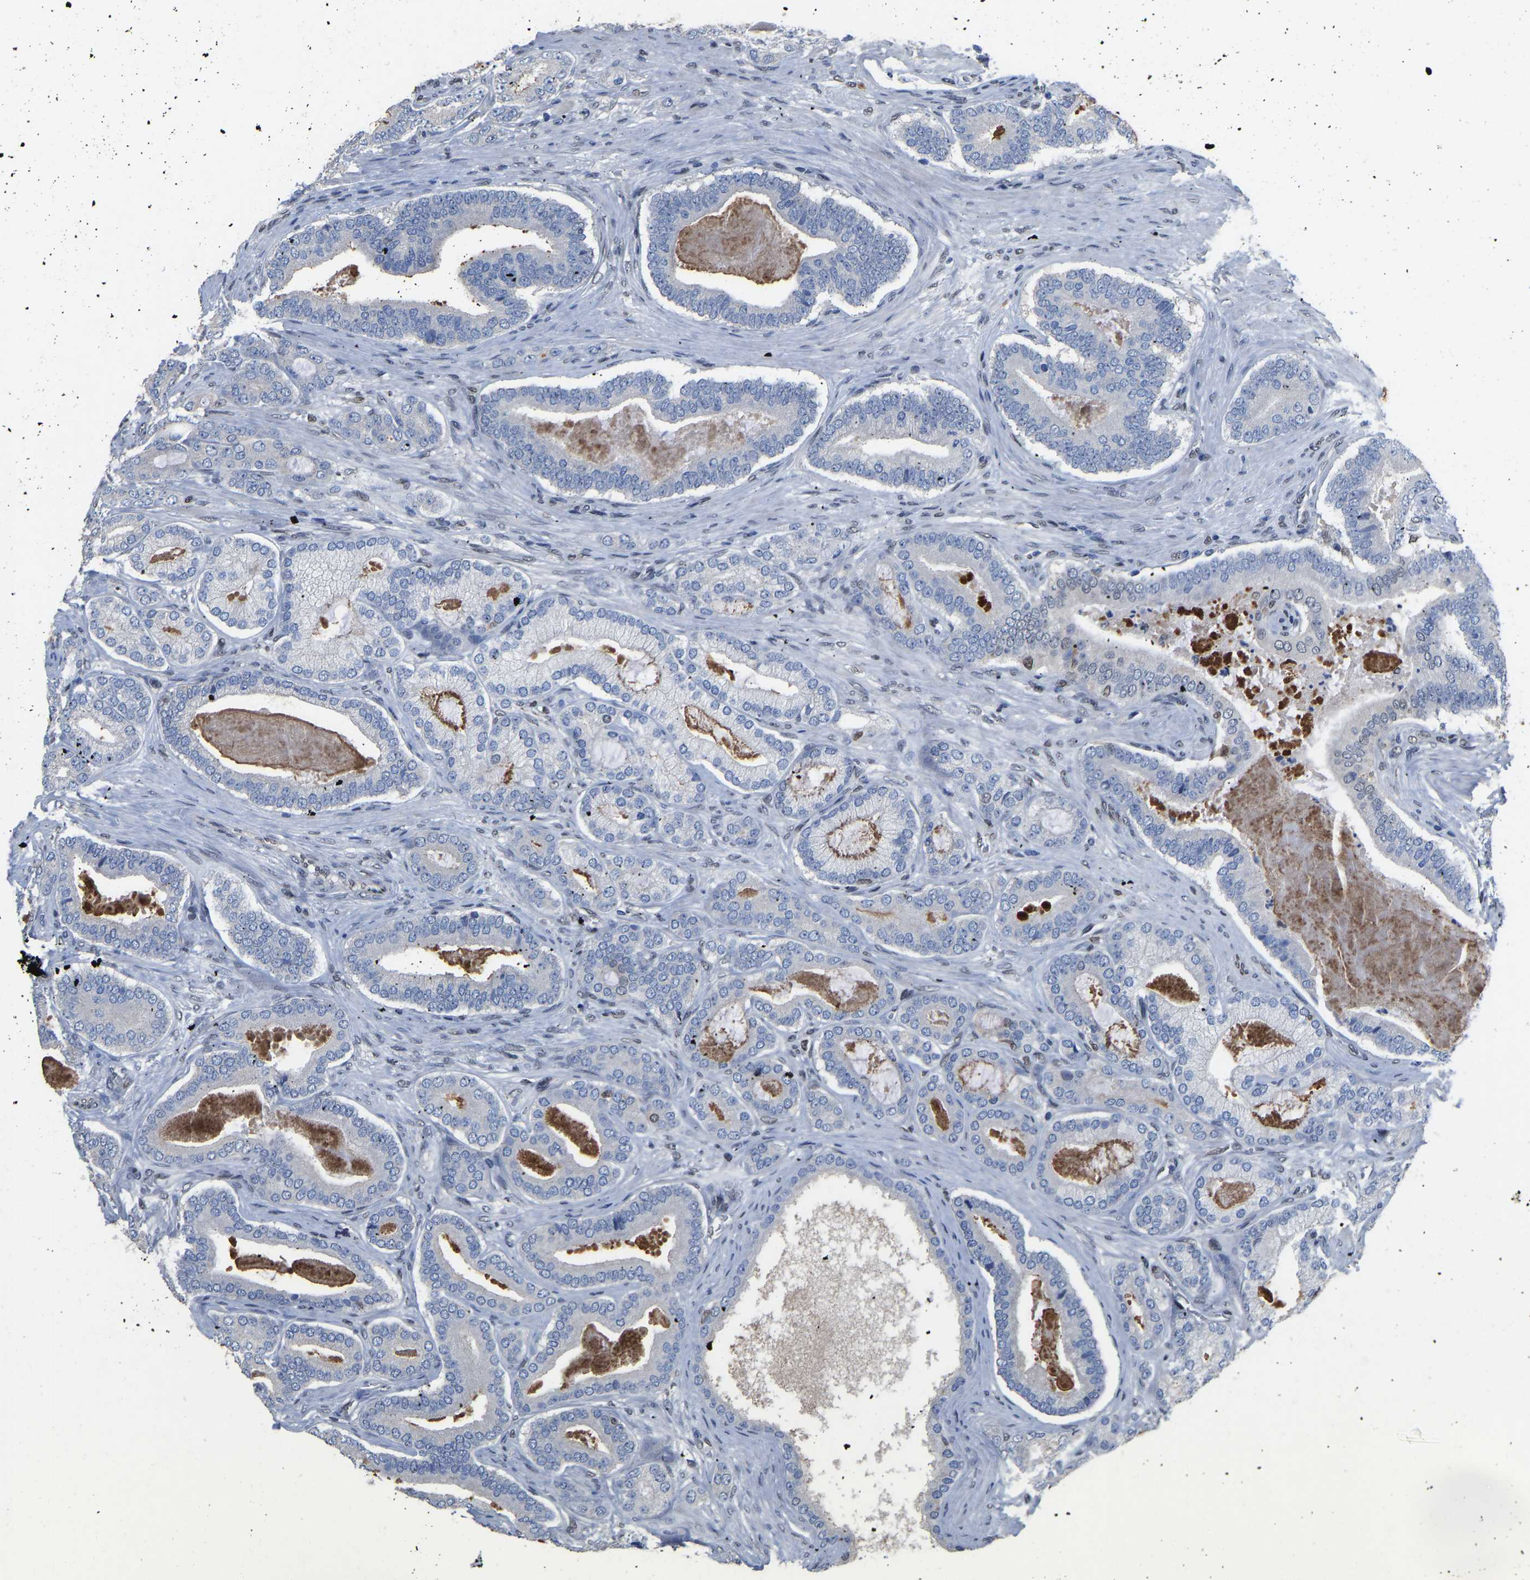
{"staining": {"intensity": "negative", "quantity": "none", "location": "none"}, "tissue": "prostate cancer", "cell_type": "Tumor cells", "image_type": "cancer", "snomed": [{"axis": "morphology", "description": "Adenocarcinoma, High grade"}, {"axis": "topography", "description": "Prostate"}], "caption": "Tumor cells are negative for brown protein staining in prostate high-grade adenocarcinoma.", "gene": "QKI", "patient": {"sex": "male", "age": 60}}